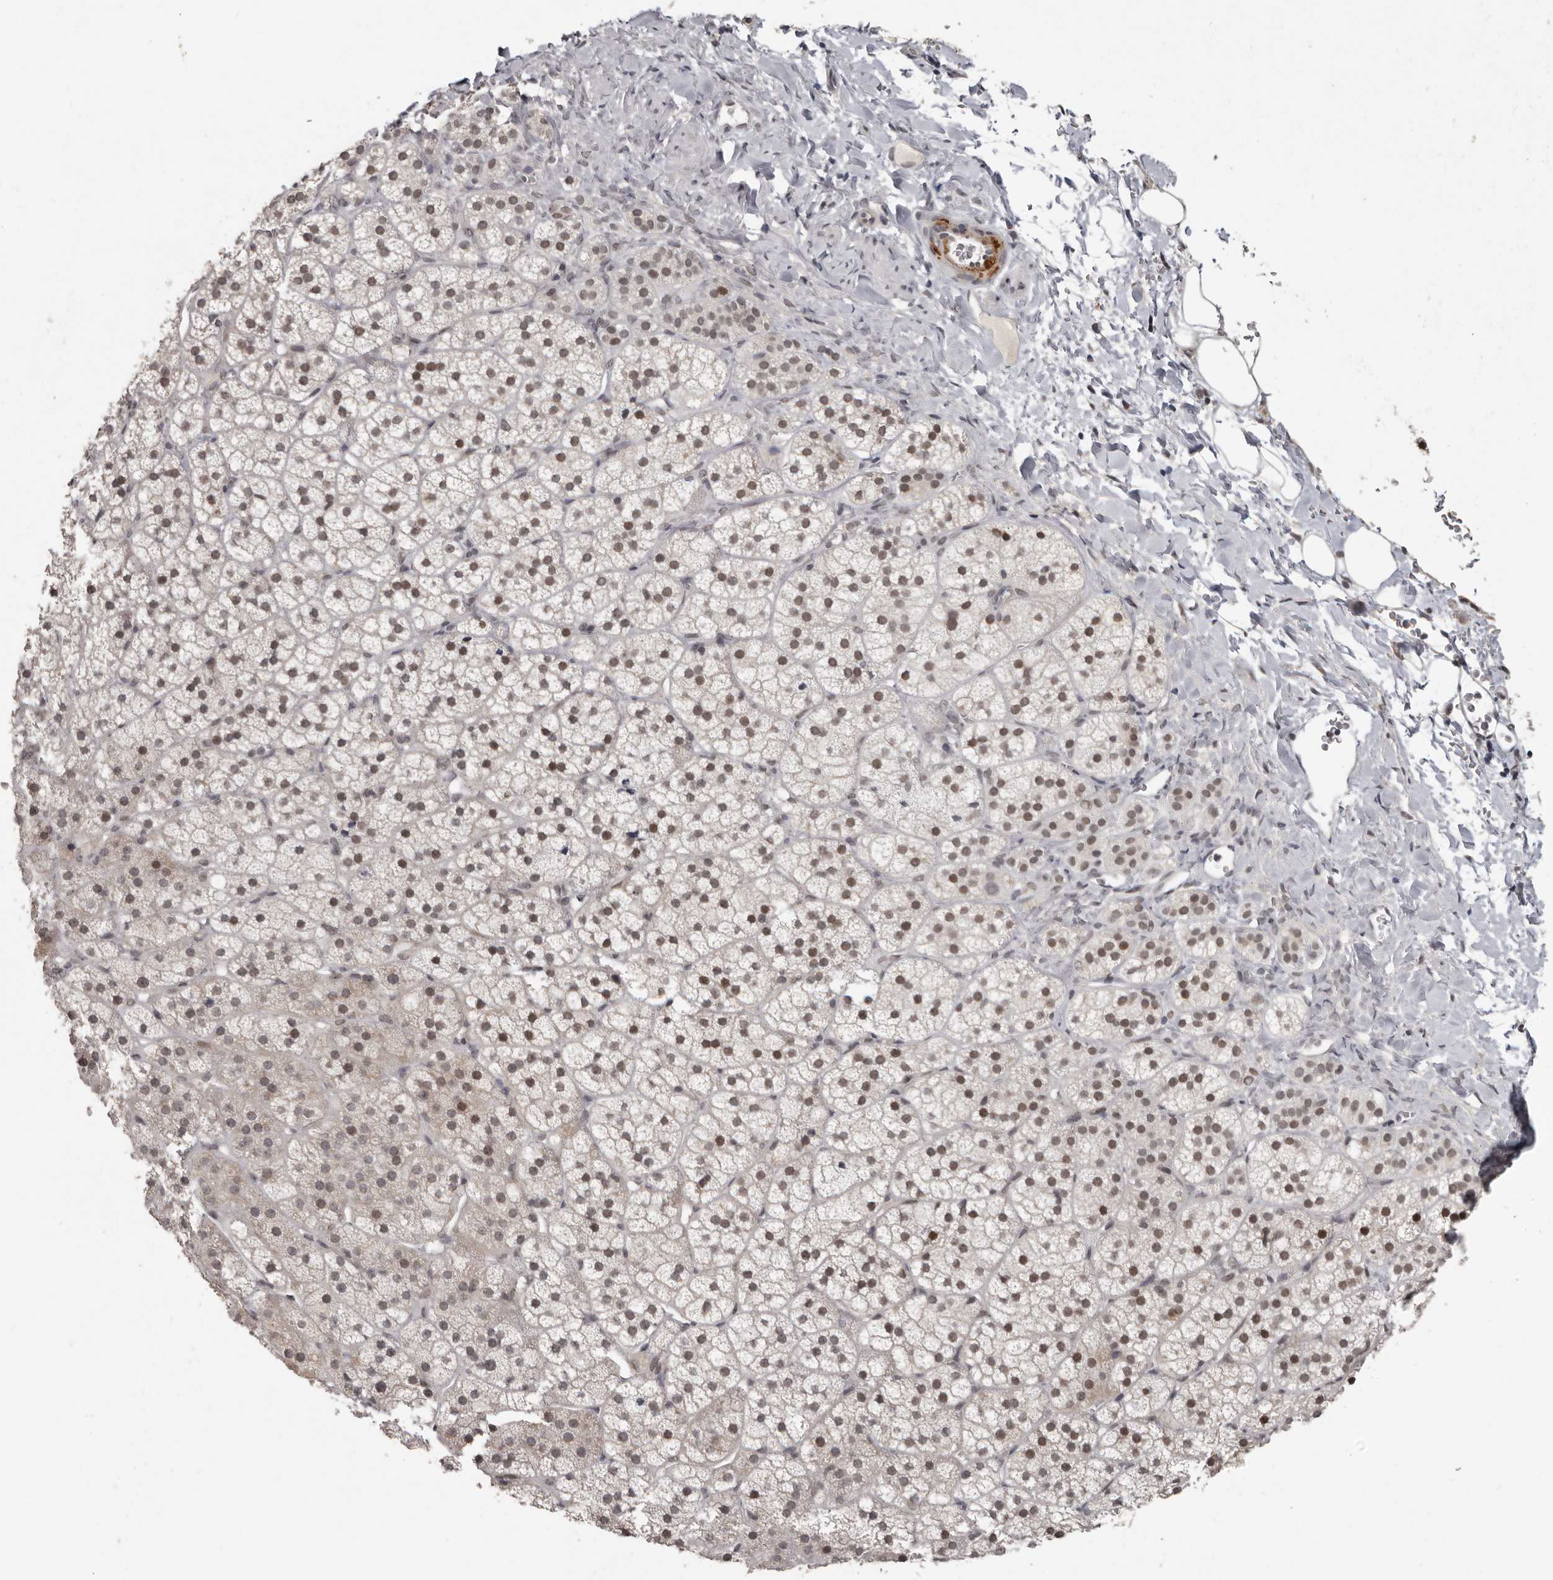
{"staining": {"intensity": "moderate", "quantity": "25%-75%", "location": "nuclear"}, "tissue": "adrenal gland", "cell_type": "Glandular cells", "image_type": "normal", "snomed": [{"axis": "morphology", "description": "Normal tissue, NOS"}, {"axis": "topography", "description": "Adrenal gland"}], "caption": "Immunohistochemistry histopathology image of benign adrenal gland: adrenal gland stained using immunohistochemistry demonstrates medium levels of moderate protein expression localized specifically in the nuclear of glandular cells, appearing as a nuclear brown color.", "gene": "SRCAP", "patient": {"sex": "female", "age": 44}}